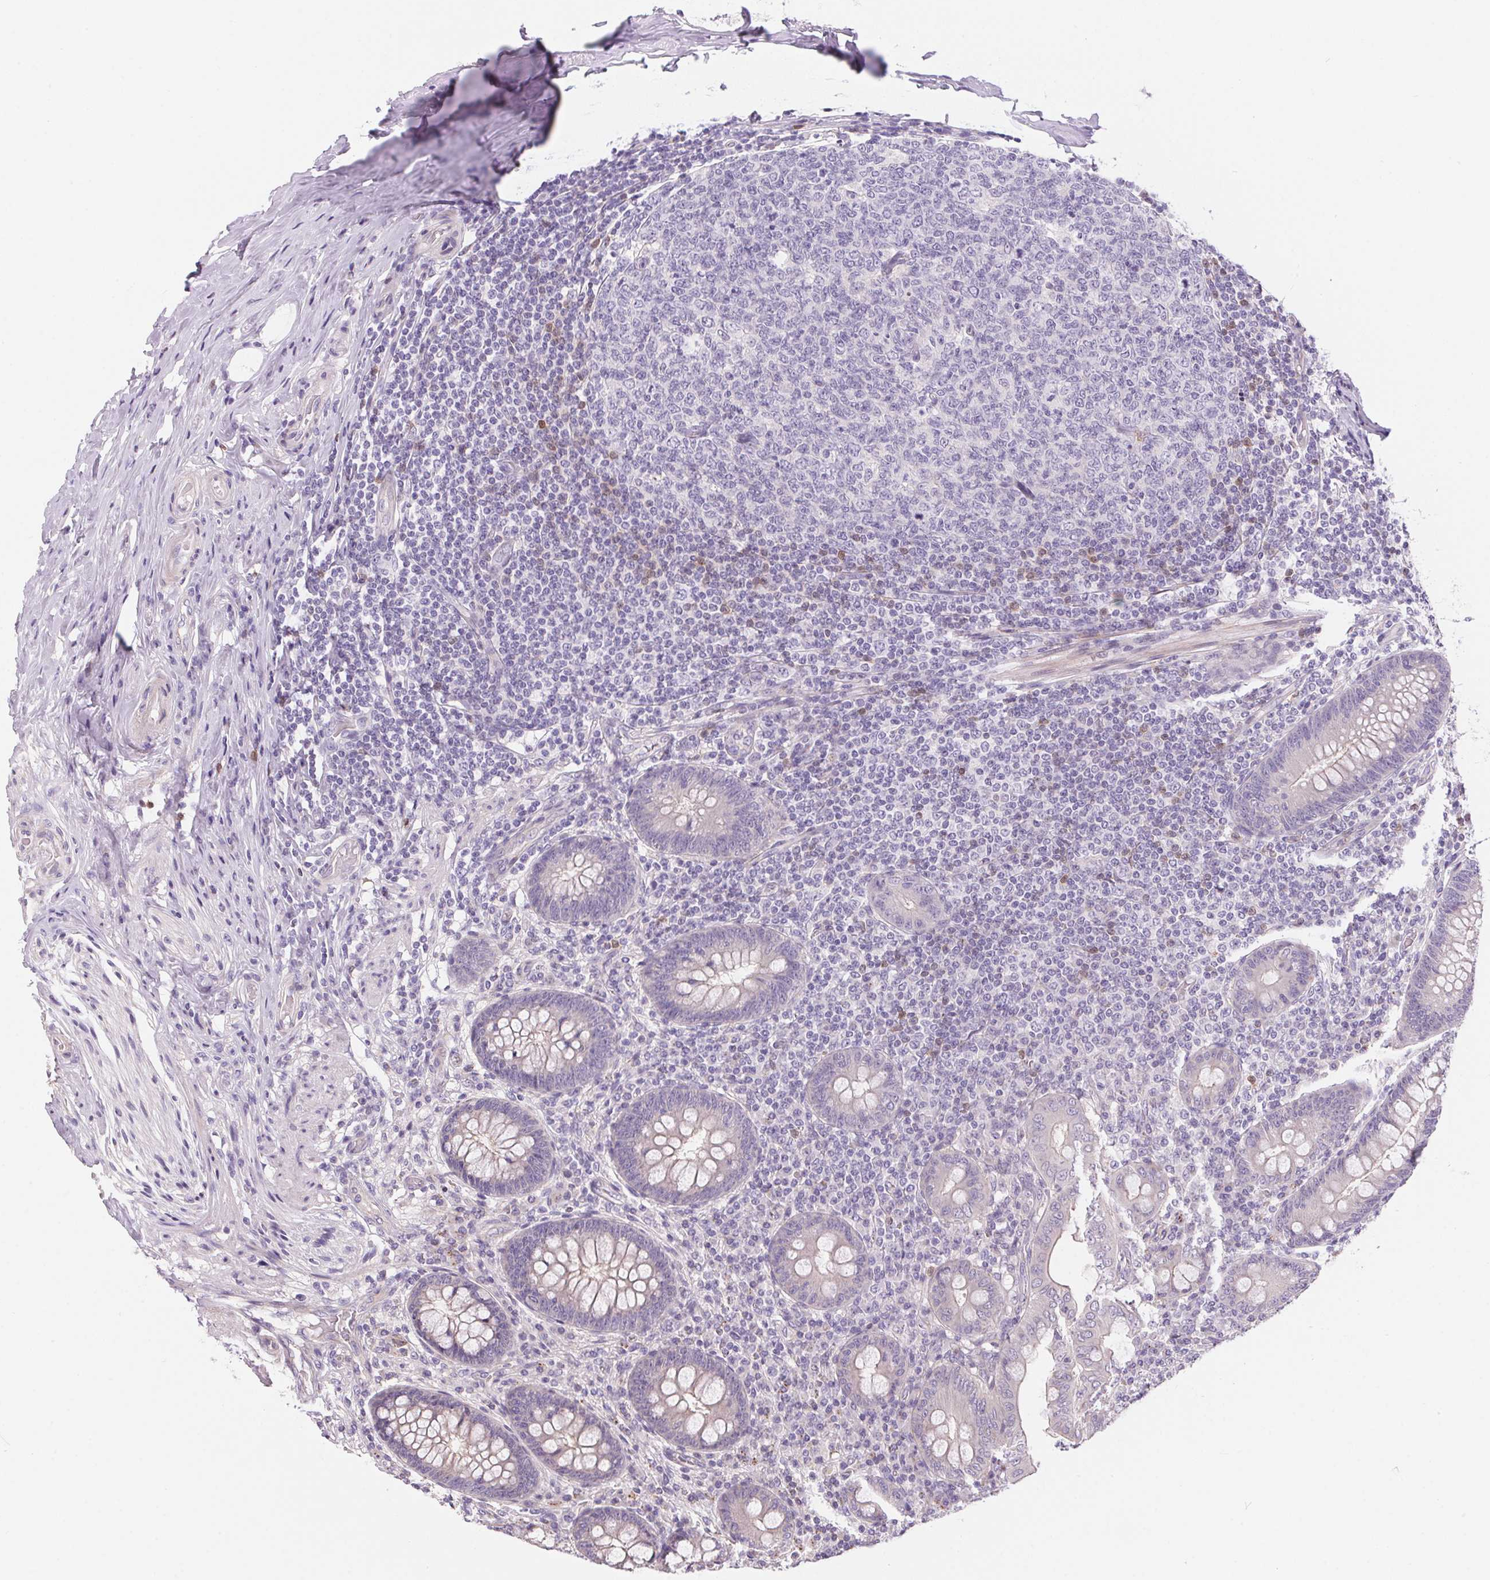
{"staining": {"intensity": "negative", "quantity": "none", "location": "none"}, "tissue": "appendix", "cell_type": "Glandular cells", "image_type": "normal", "snomed": [{"axis": "morphology", "description": "Normal tissue, NOS"}, {"axis": "topography", "description": "Appendix"}], "caption": "Immunohistochemical staining of normal appendix reveals no significant staining in glandular cells. The staining was performed using DAB (3,3'-diaminobenzidine) to visualize the protein expression in brown, while the nuclei were stained in blue with hematoxylin (Magnification: 20x).", "gene": "UNC13B", "patient": {"sex": "male", "age": 71}}